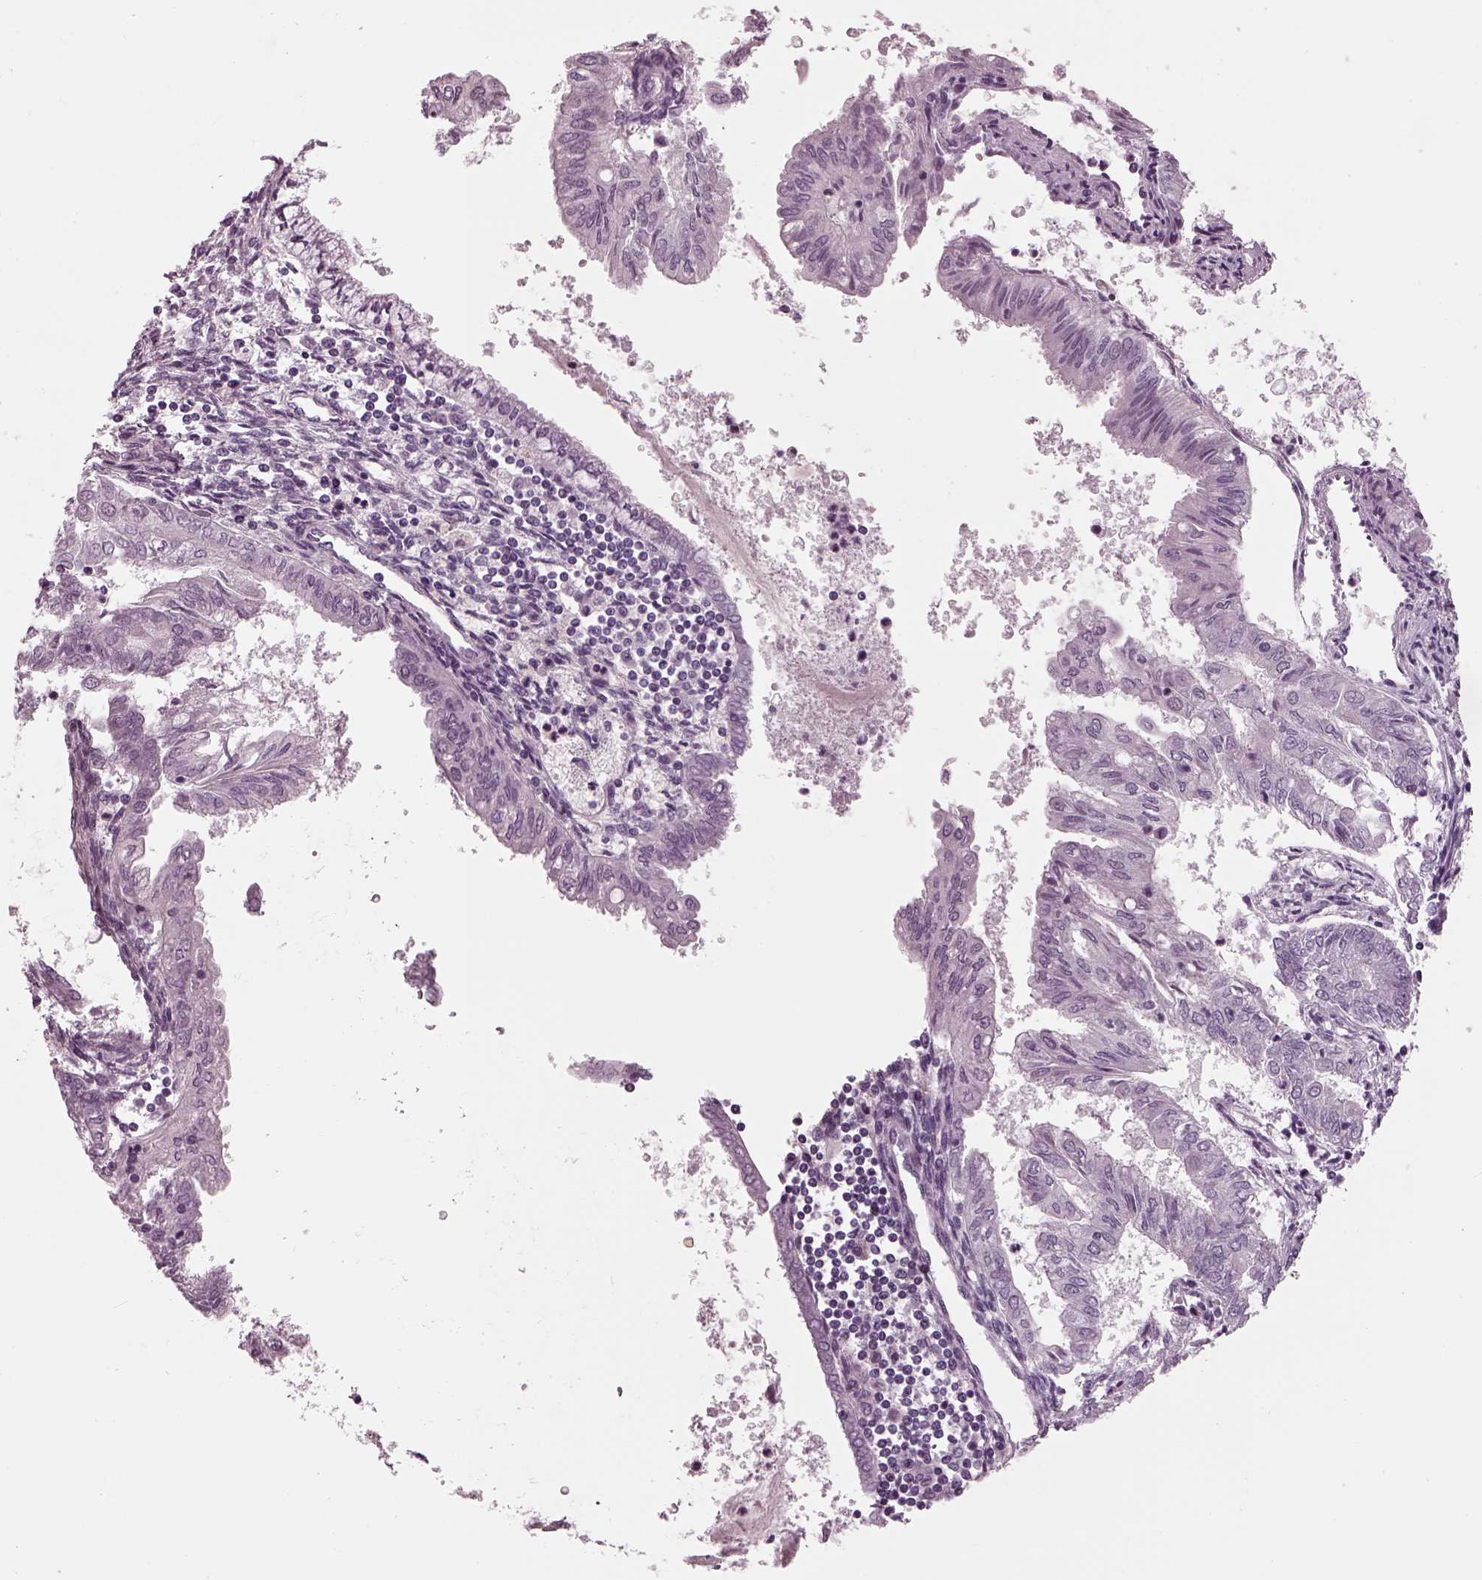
{"staining": {"intensity": "negative", "quantity": "none", "location": "none"}, "tissue": "endometrial cancer", "cell_type": "Tumor cells", "image_type": "cancer", "snomed": [{"axis": "morphology", "description": "Adenocarcinoma, NOS"}, {"axis": "topography", "description": "Endometrium"}], "caption": "Immunohistochemistry (IHC) of adenocarcinoma (endometrial) displays no positivity in tumor cells. (DAB immunohistochemistry (IHC), high magnification).", "gene": "DPYSL5", "patient": {"sex": "female", "age": 68}}